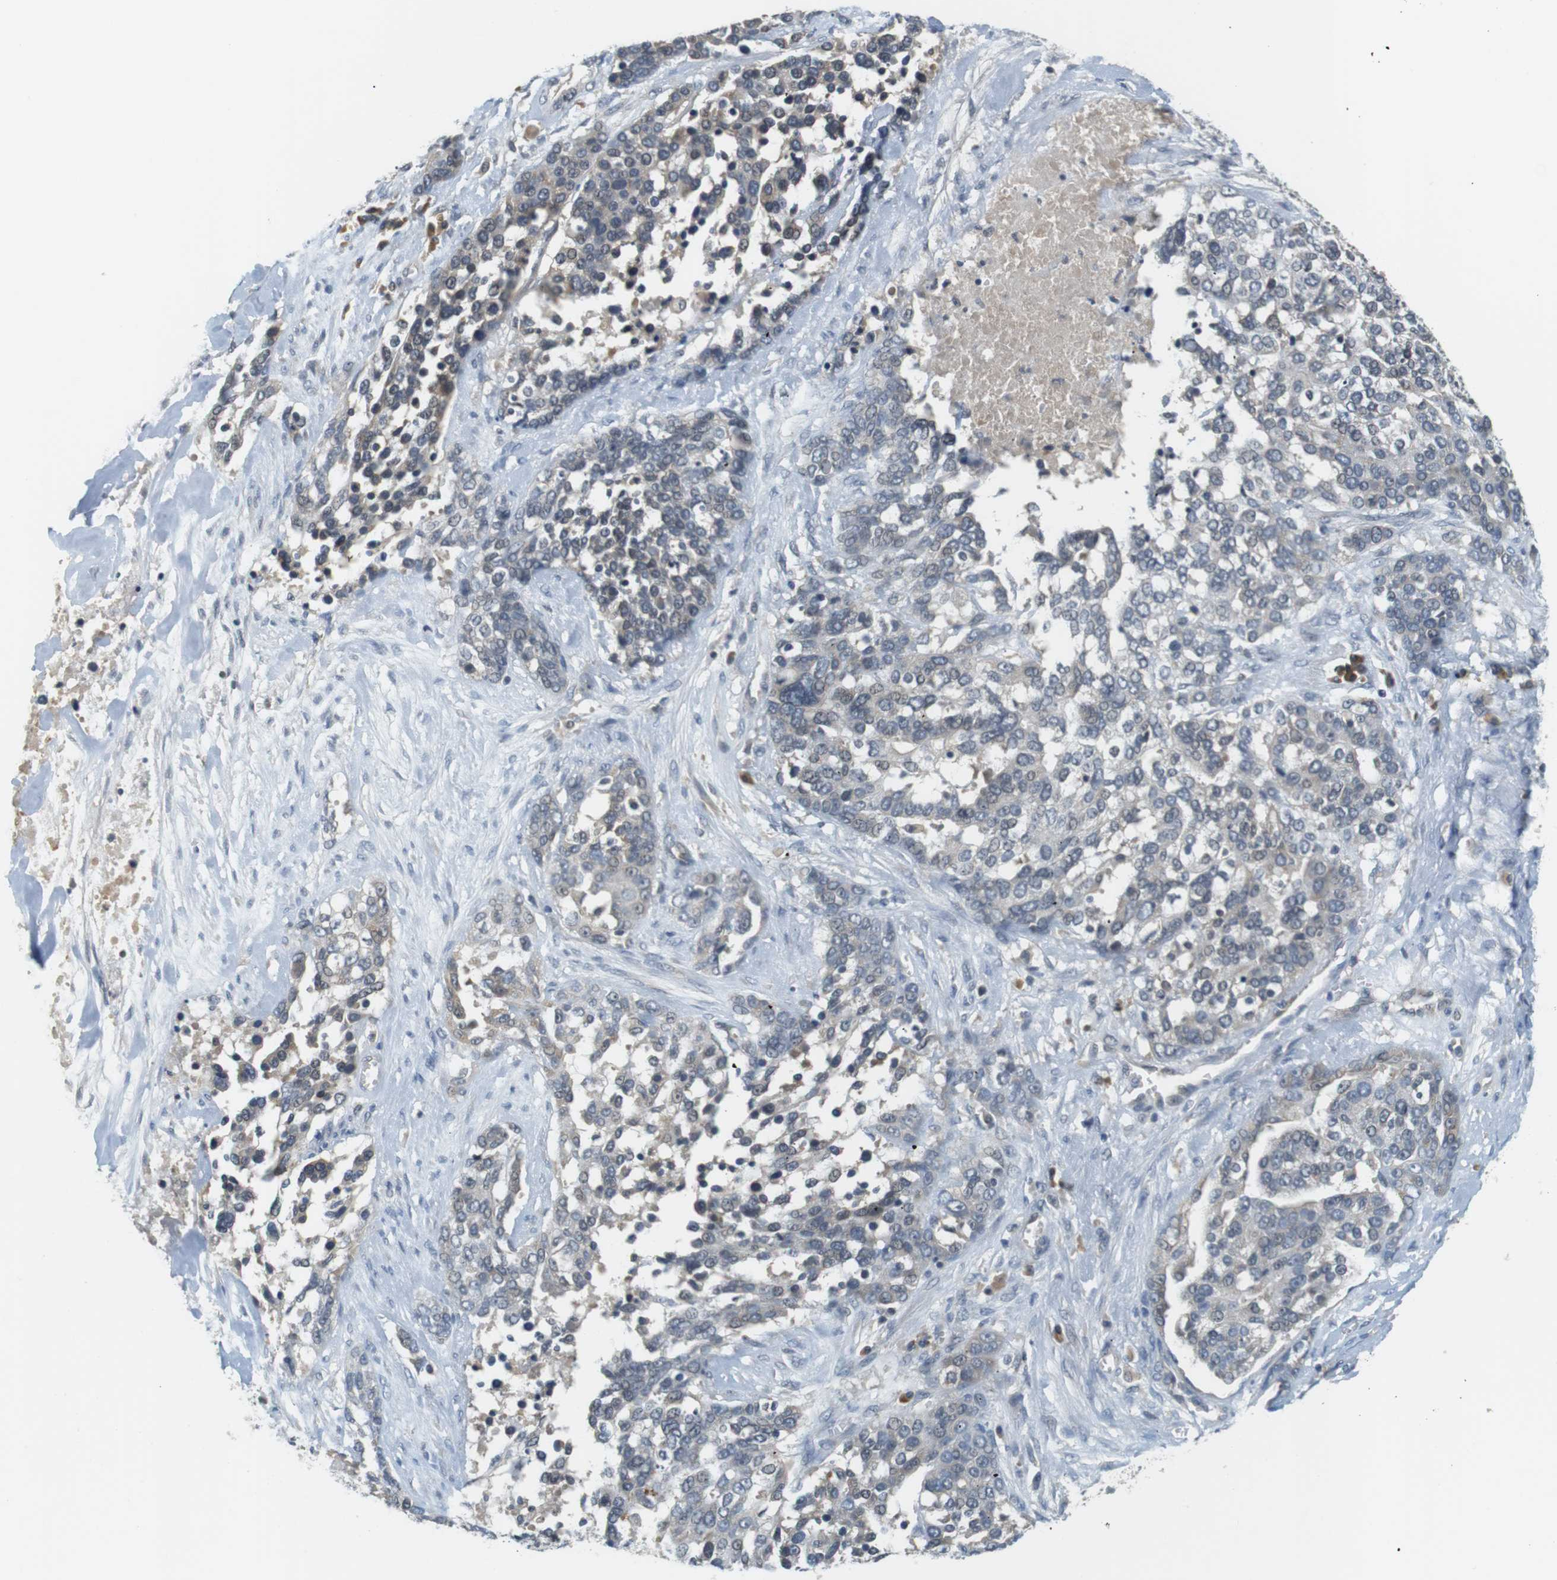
{"staining": {"intensity": "negative", "quantity": "none", "location": "none"}, "tissue": "ovarian cancer", "cell_type": "Tumor cells", "image_type": "cancer", "snomed": [{"axis": "morphology", "description": "Cystadenocarcinoma, serous, NOS"}, {"axis": "topography", "description": "Ovary"}], "caption": "DAB (3,3'-diaminobenzidine) immunohistochemical staining of human ovarian cancer (serous cystadenocarcinoma) demonstrates no significant expression in tumor cells. Brightfield microscopy of immunohistochemistry (IHC) stained with DAB (brown) and hematoxylin (blue), captured at high magnification.", "gene": "WNT7A", "patient": {"sex": "female", "age": 44}}